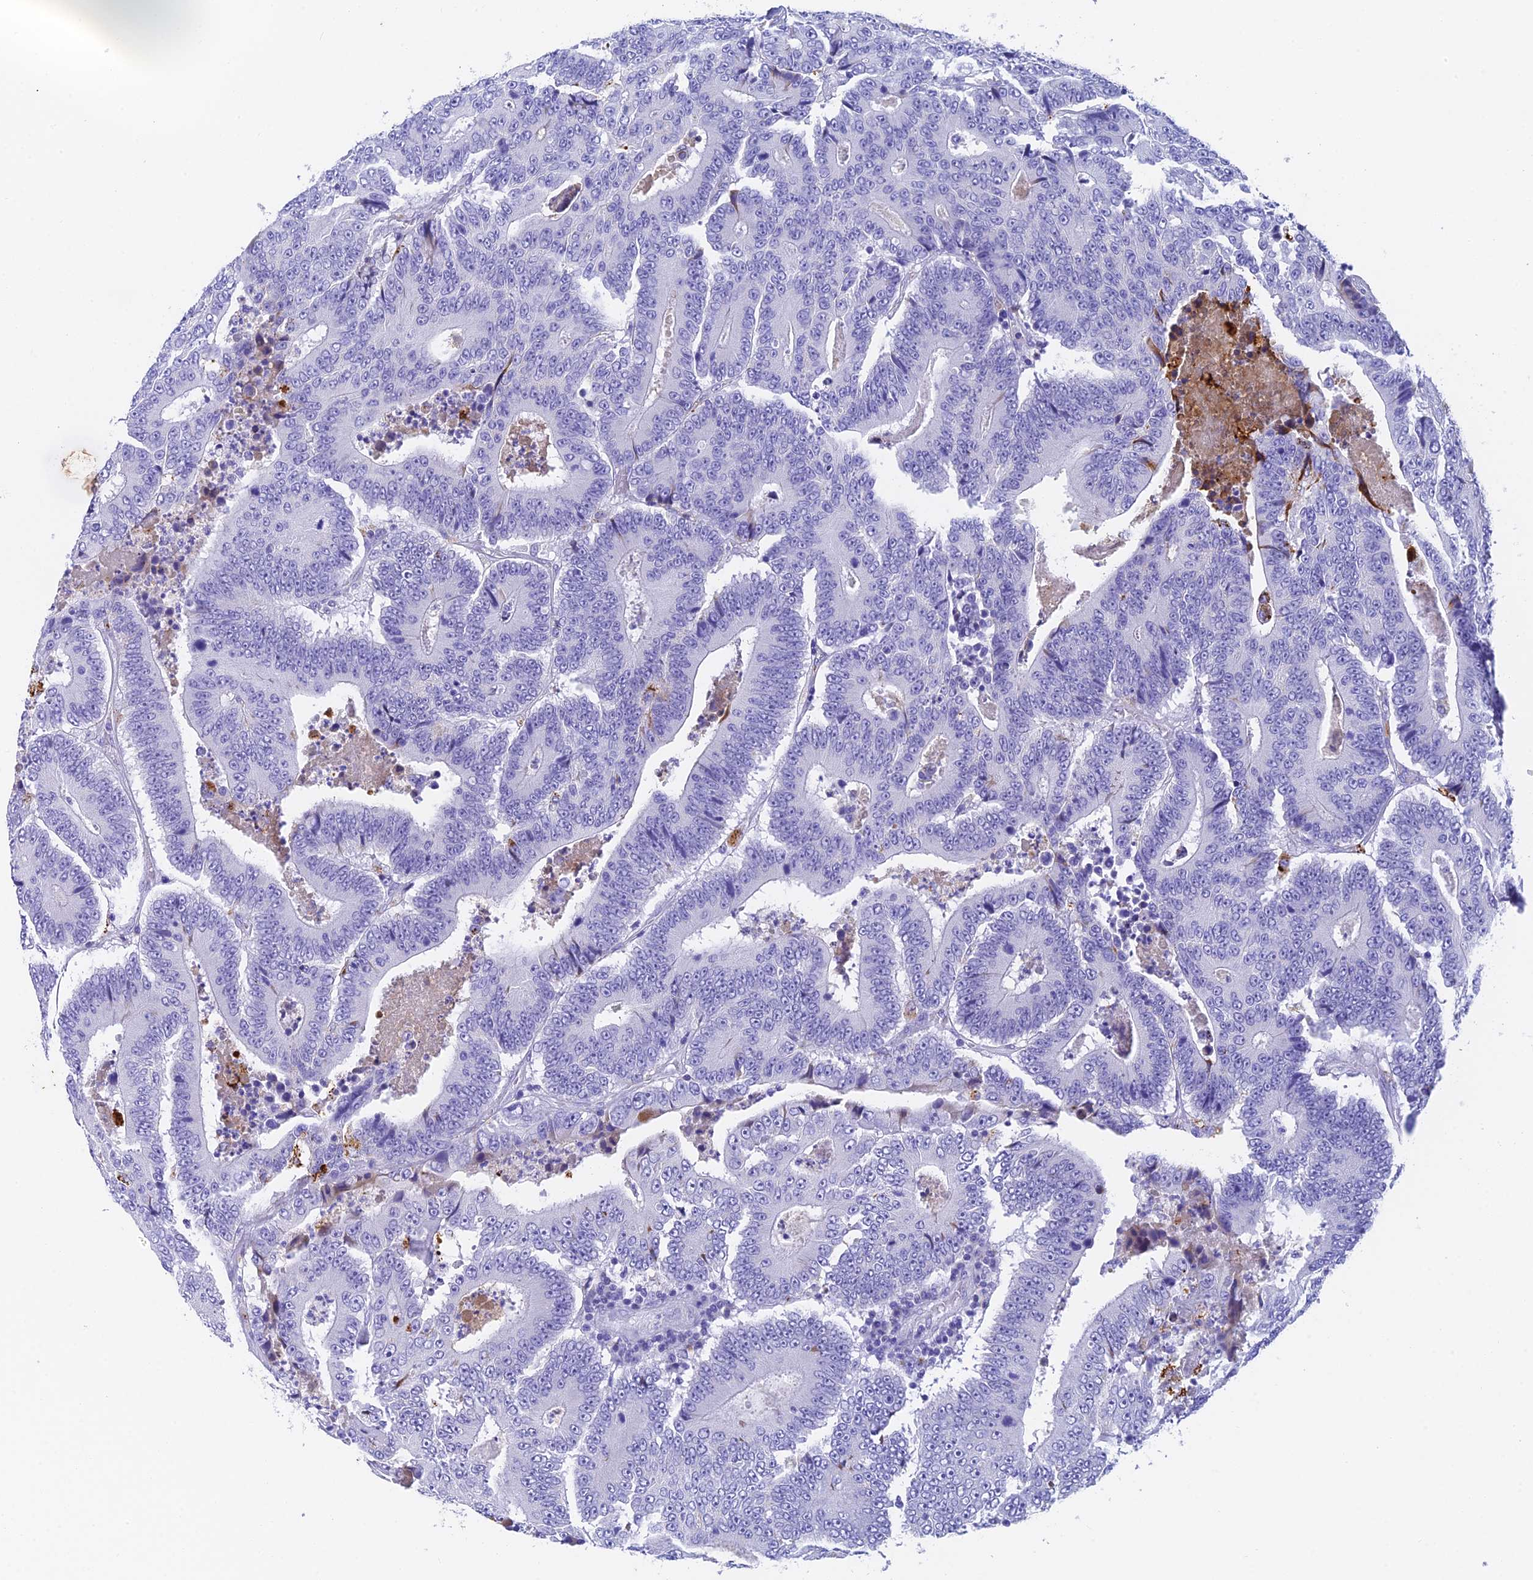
{"staining": {"intensity": "negative", "quantity": "none", "location": "none"}, "tissue": "colorectal cancer", "cell_type": "Tumor cells", "image_type": "cancer", "snomed": [{"axis": "morphology", "description": "Adenocarcinoma, NOS"}, {"axis": "topography", "description": "Colon"}], "caption": "An IHC histopathology image of adenocarcinoma (colorectal) is shown. There is no staining in tumor cells of adenocarcinoma (colorectal).", "gene": "ADAMTS13", "patient": {"sex": "male", "age": 83}}